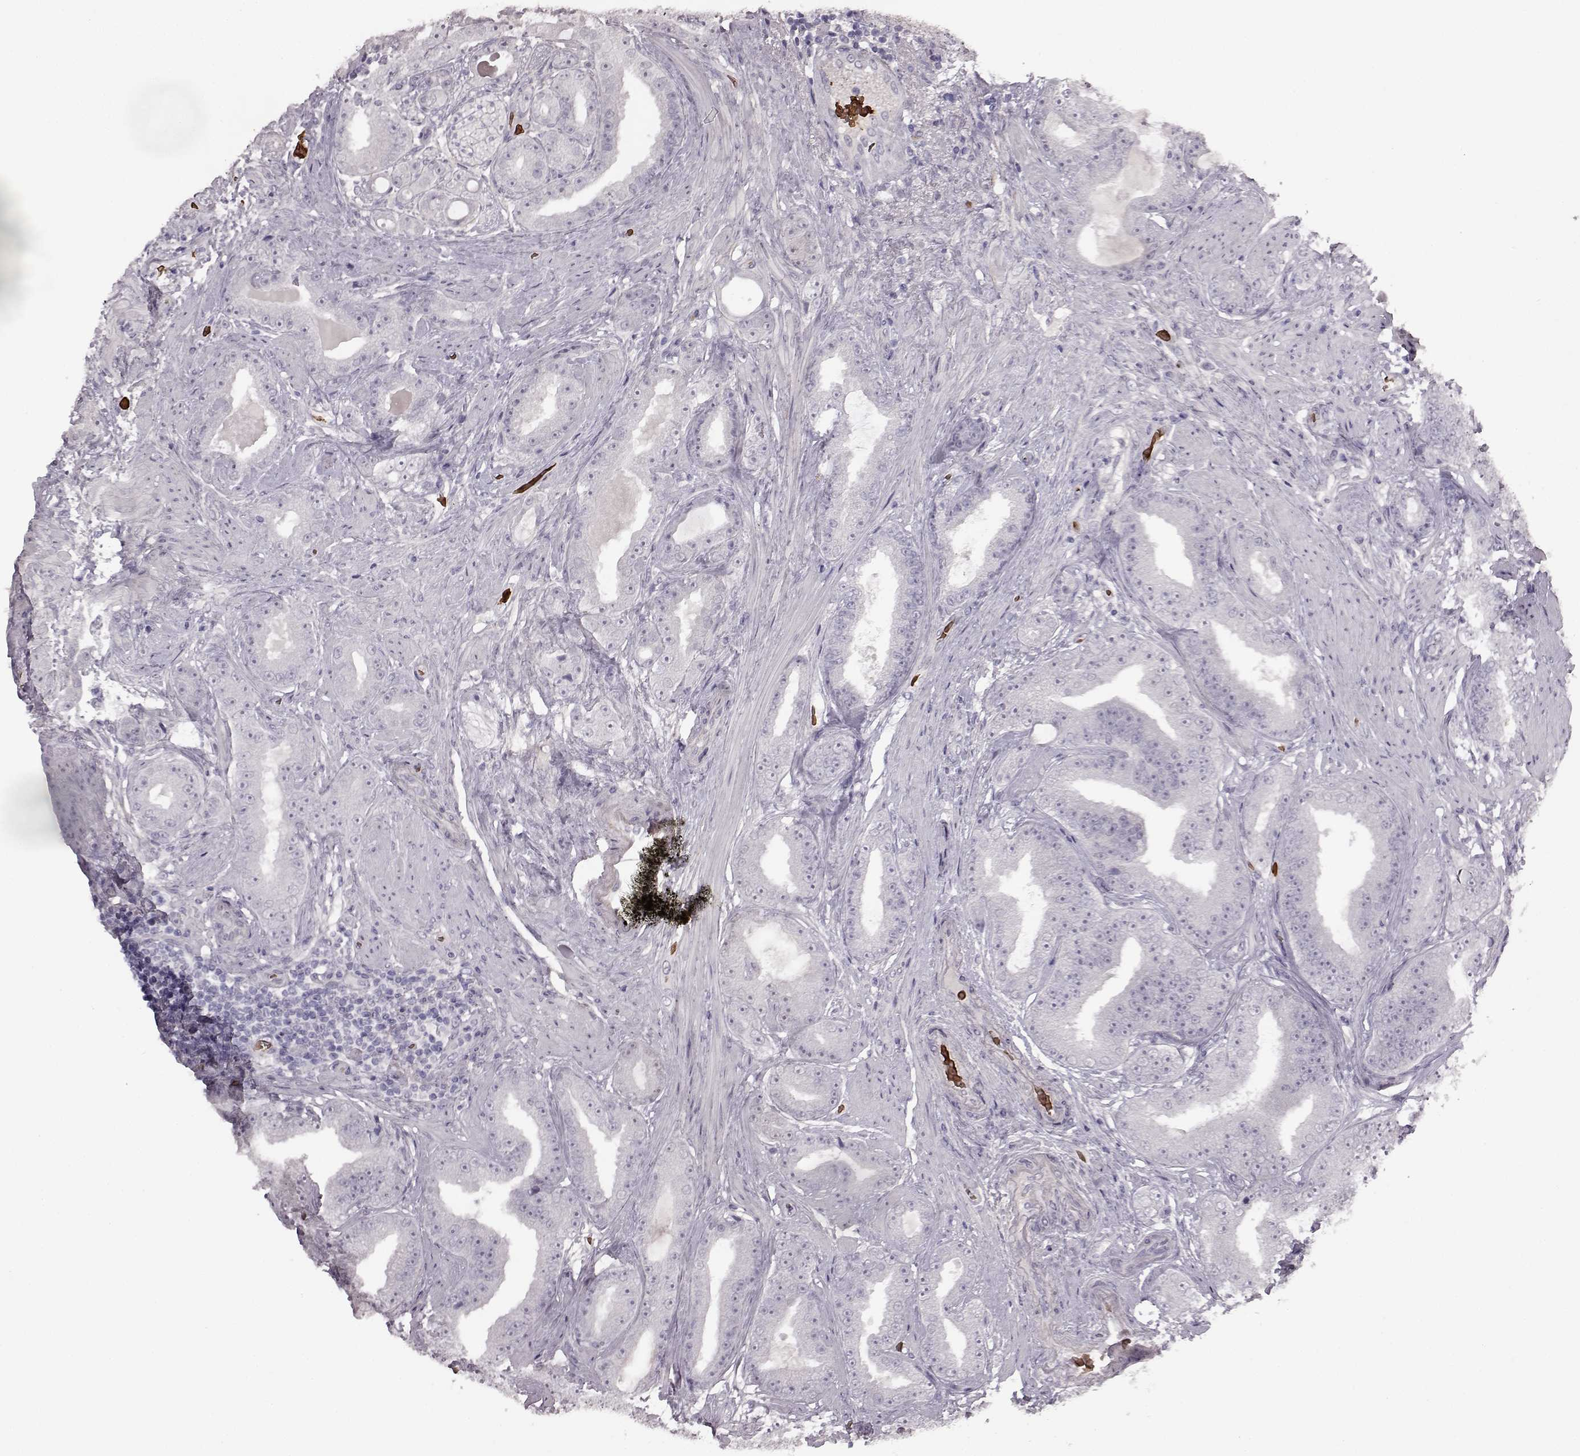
{"staining": {"intensity": "negative", "quantity": "none", "location": "none"}, "tissue": "prostate cancer", "cell_type": "Tumor cells", "image_type": "cancer", "snomed": [{"axis": "morphology", "description": "Adenocarcinoma, Low grade"}, {"axis": "topography", "description": "Prostate"}], "caption": "Prostate low-grade adenocarcinoma was stained to show a protein in brown. There is no significant staining in tumor cells.", "gene": "PROP1", "patient": {"sex": "male", "age": 60}}